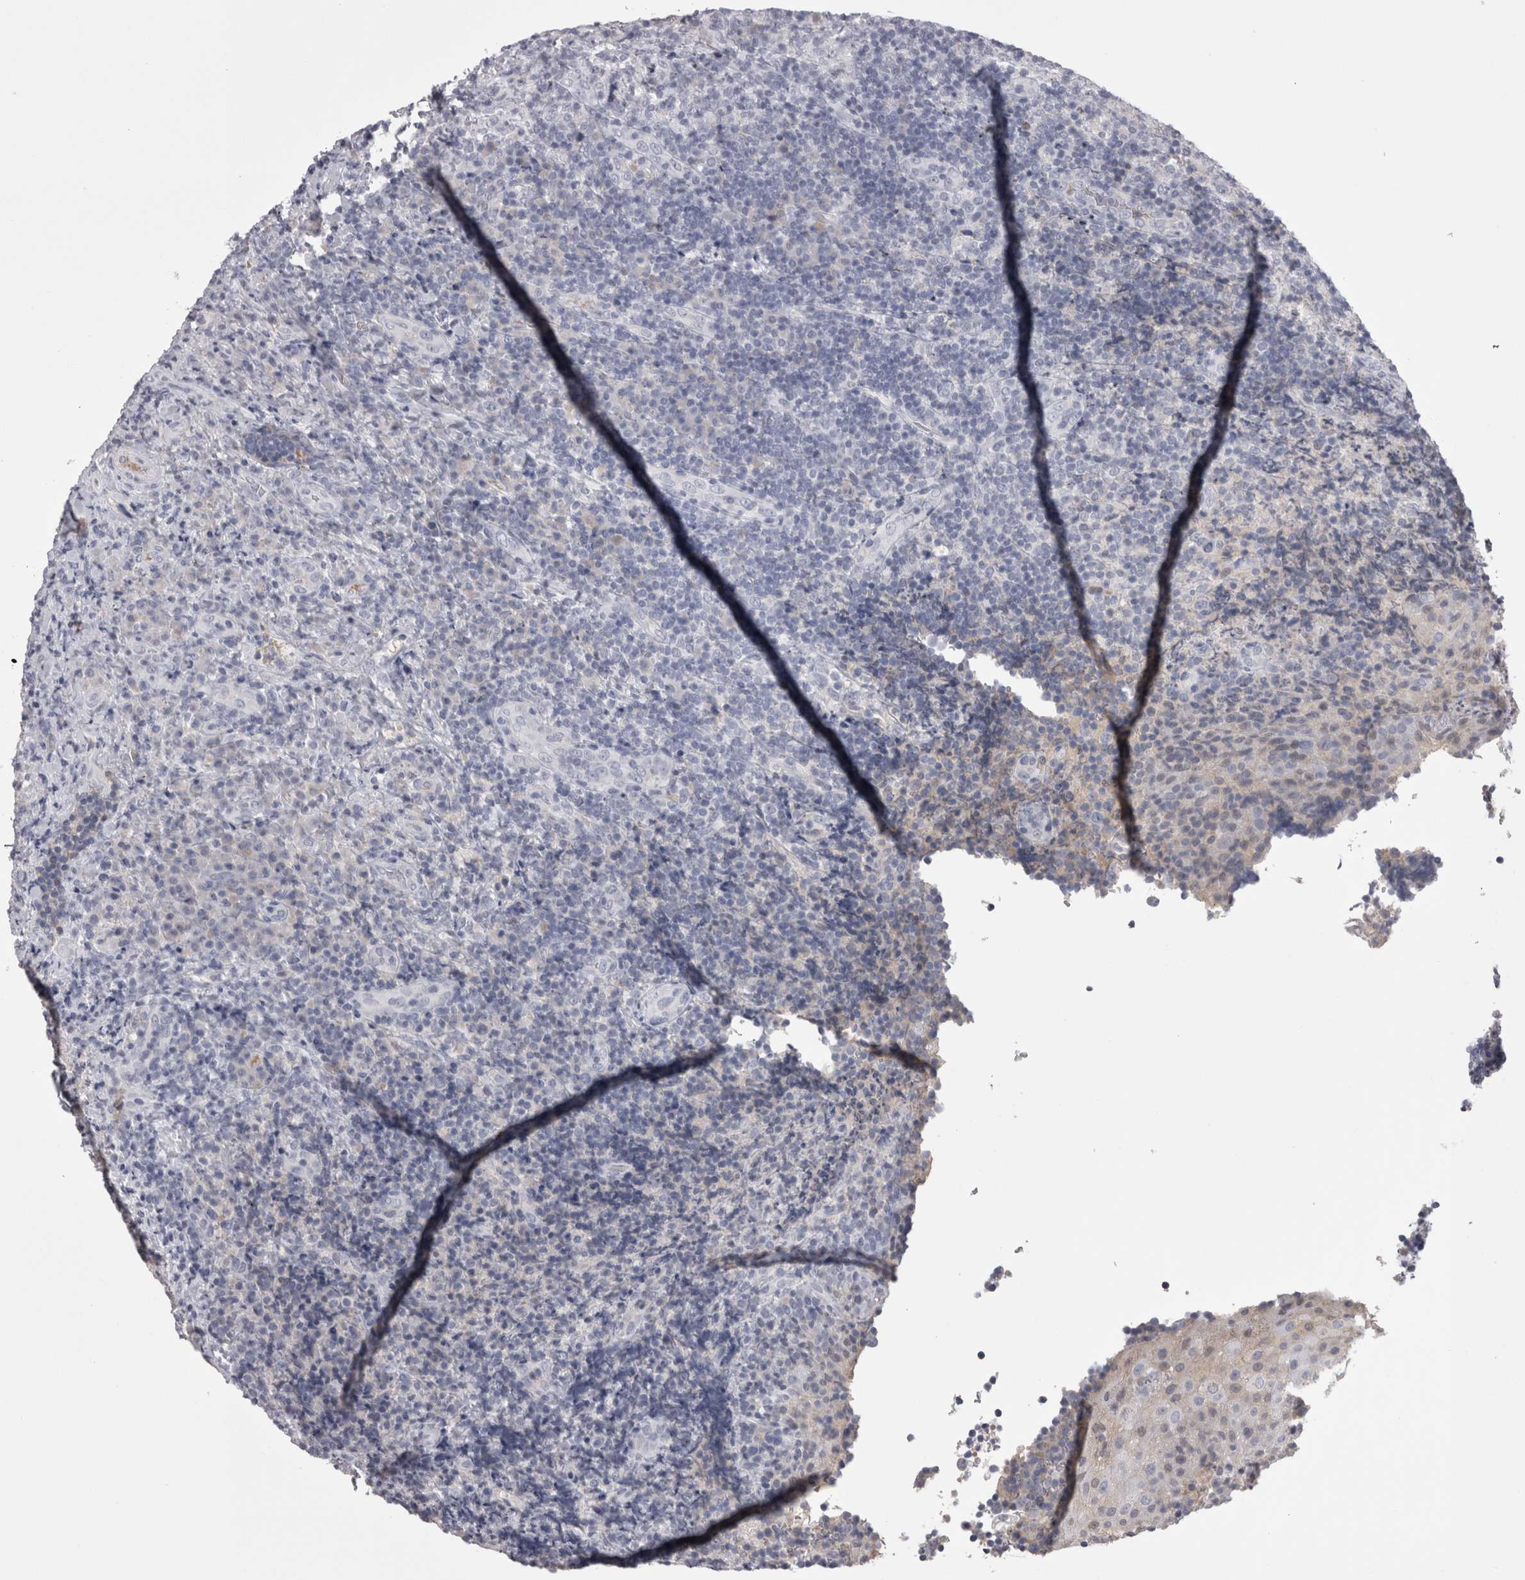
{"staining": {"intensity": "negative", "quantity": "none", "location": "none"}, "tissue": "lymphoma", "cell_type": "Tumor cells", "image_type": "cancer", "snomed": [{"axis": "morphology", "description": "Malignant lymphoma, non-Hodgkin's type, High grade"}, {"axis": "topography", "description": "Tonsil"}], "caption": "Micrograph shows no significant protein positivity in tumor cells of lymphoma.", "gene": "SAA4", "patient": {"sex": "female", "age": 36}}